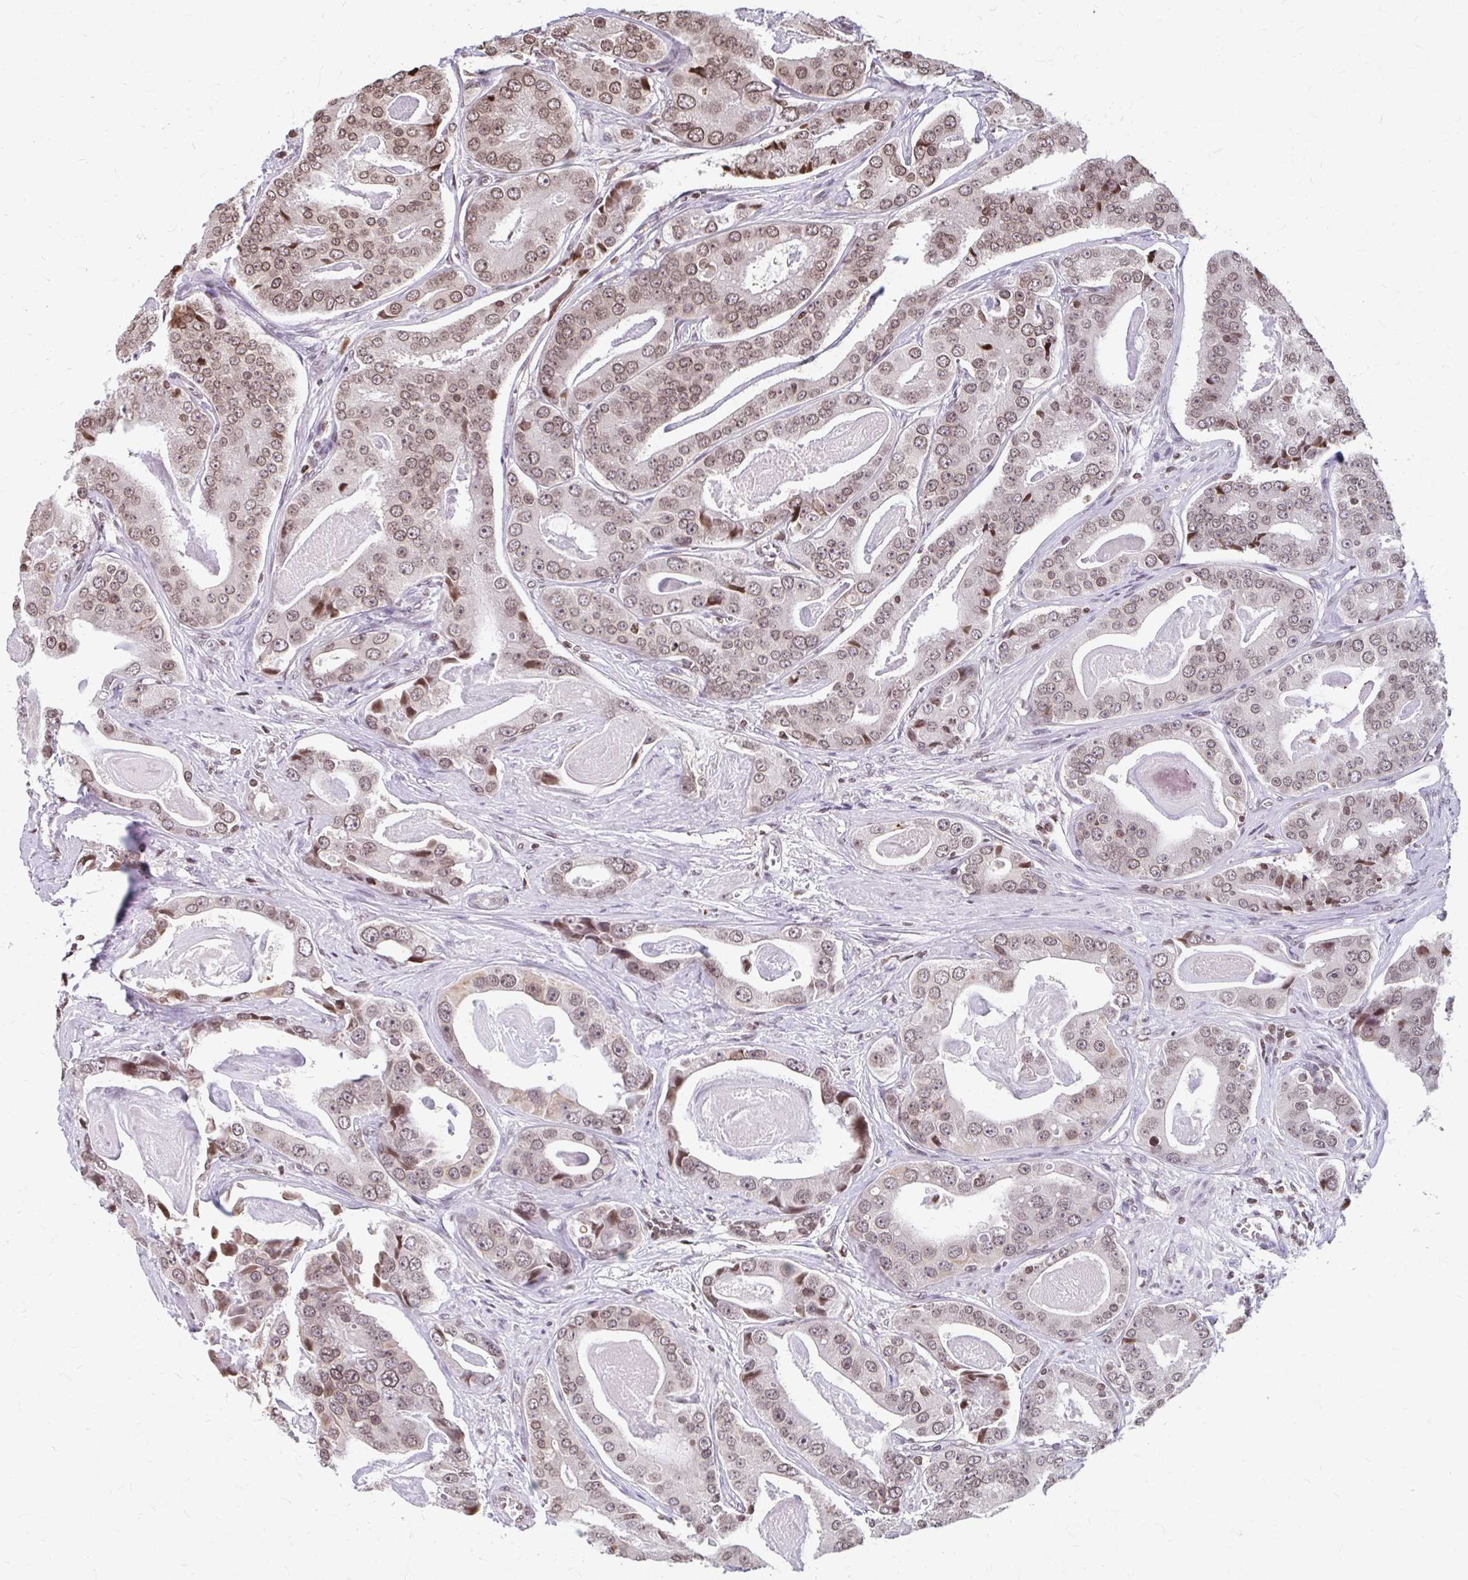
{"staining": {"intensity": "moderate", "quantity": ">75%", "location": "nuclear"}, "tissue": "prostate cancer", "cell_type": "Tumor cells", "image_type": "cancer", "snomed": [{"axis": "morphology", "description": "Adenocarcinoma, High grade"}, {"axis": "topography", "description": "Prostate"}], "caption": "The photomicrograph demonstrates staining of prostate cancer (adenocarcinoma (high-grade)), revealing moderate nuclear protein positivity (brown color) within tumor cells.", "gene": "ORC3", "patient": {"sex": "male", "age": 71}}